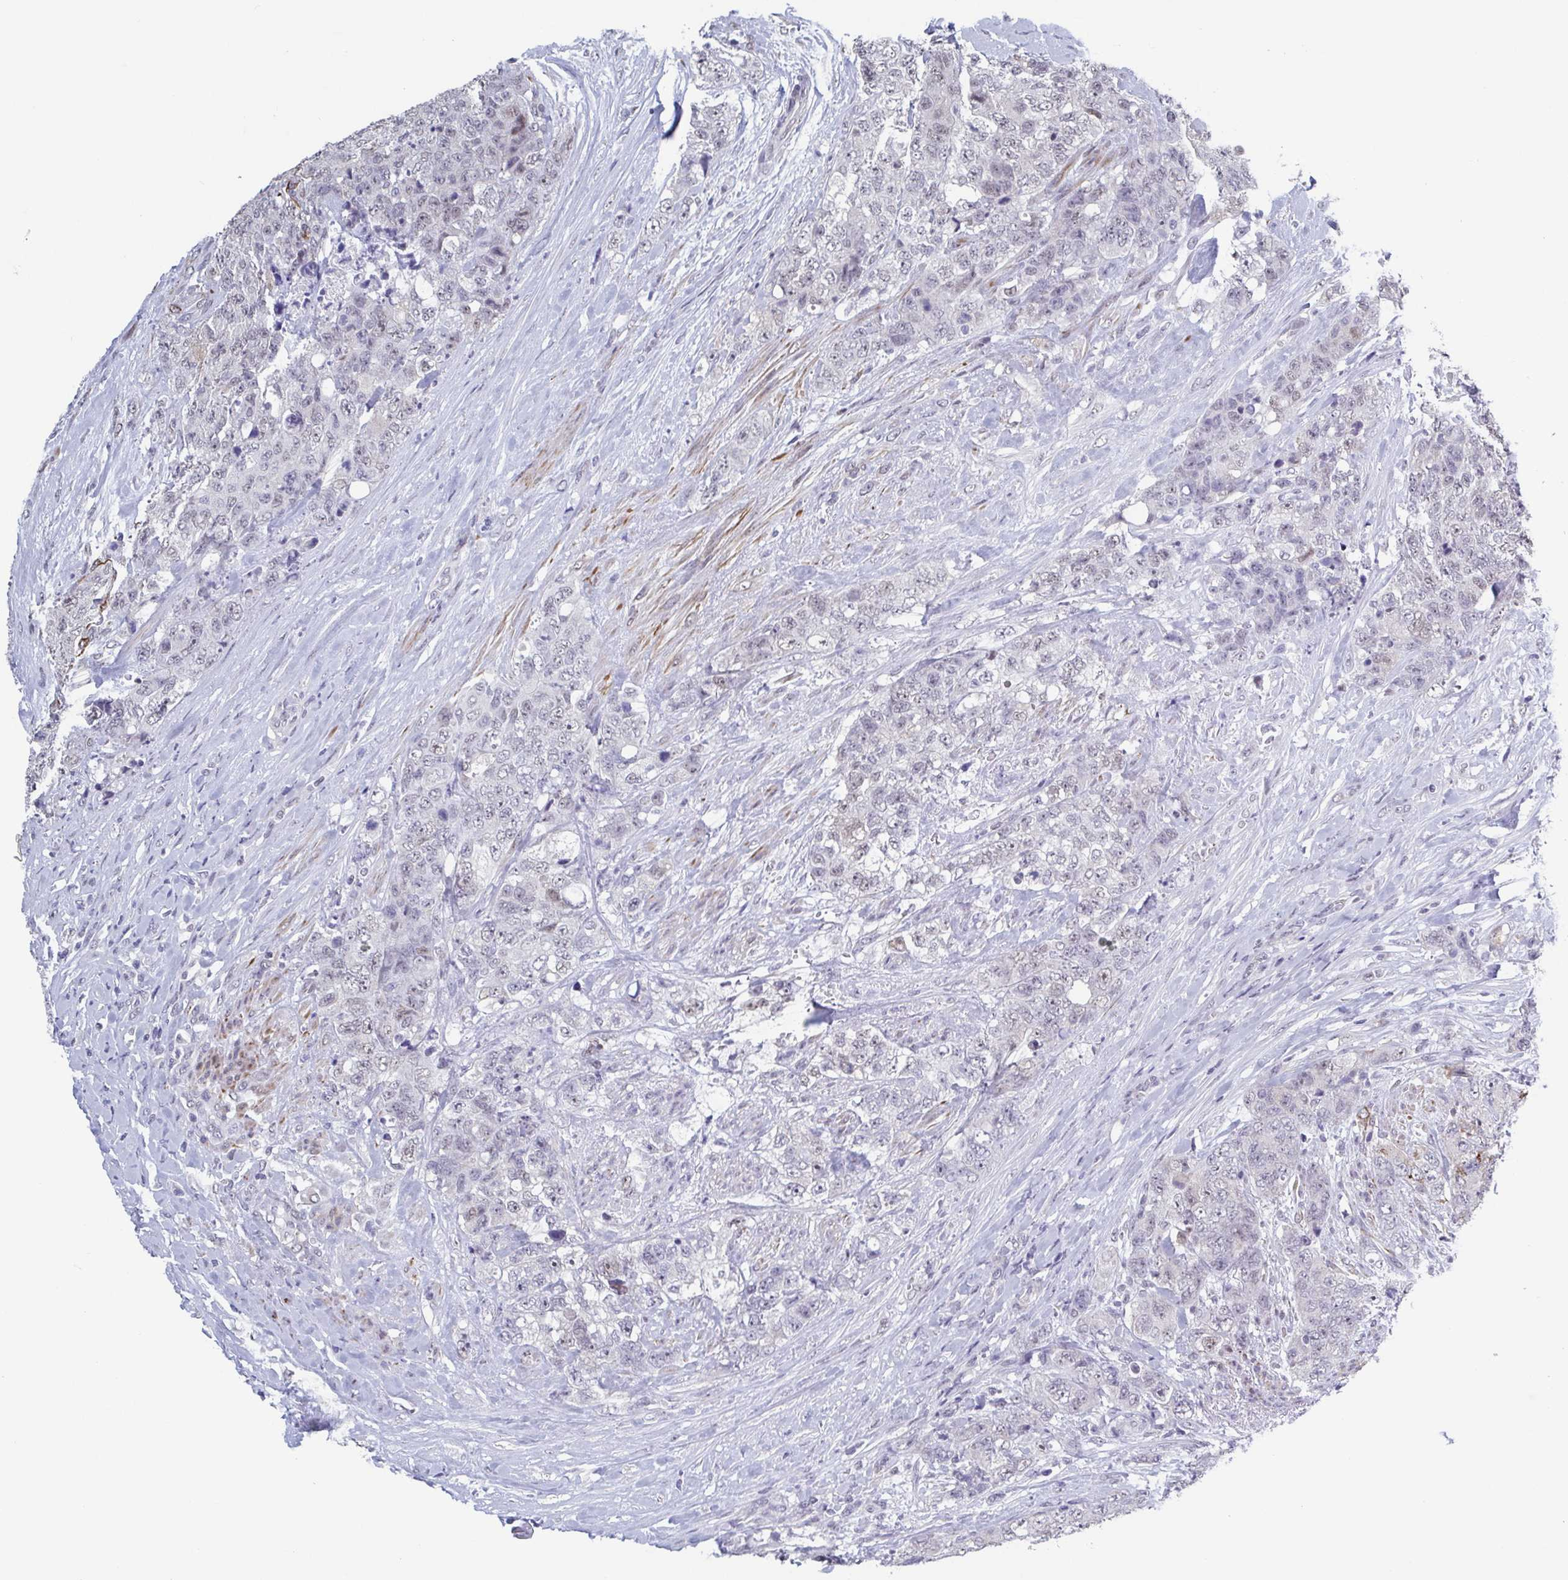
{"staining": {"intensity": "negative", "quantity": "none", "location": "none"}, "tissue": "urothelial cancer", "cell_type": "Tumor cells", "image_type": "cancer", "snomed": [{"axis": "morphology", "description": "Urothelial carcinoma, High grade"}, {"axis": "topography", "description": "Urinary bladder"}], "caption": "The histopathology image reveals no staining of tumor cells in high-grade urothelial carcinoma. Brightfield microscopy of immunohistochemistry (IHC) stained with DAB (brown) and hematoxylin (blue), captured at high magnification.", "gene": "TMEM92", "patient": {"sex": "female", "age": 78}}